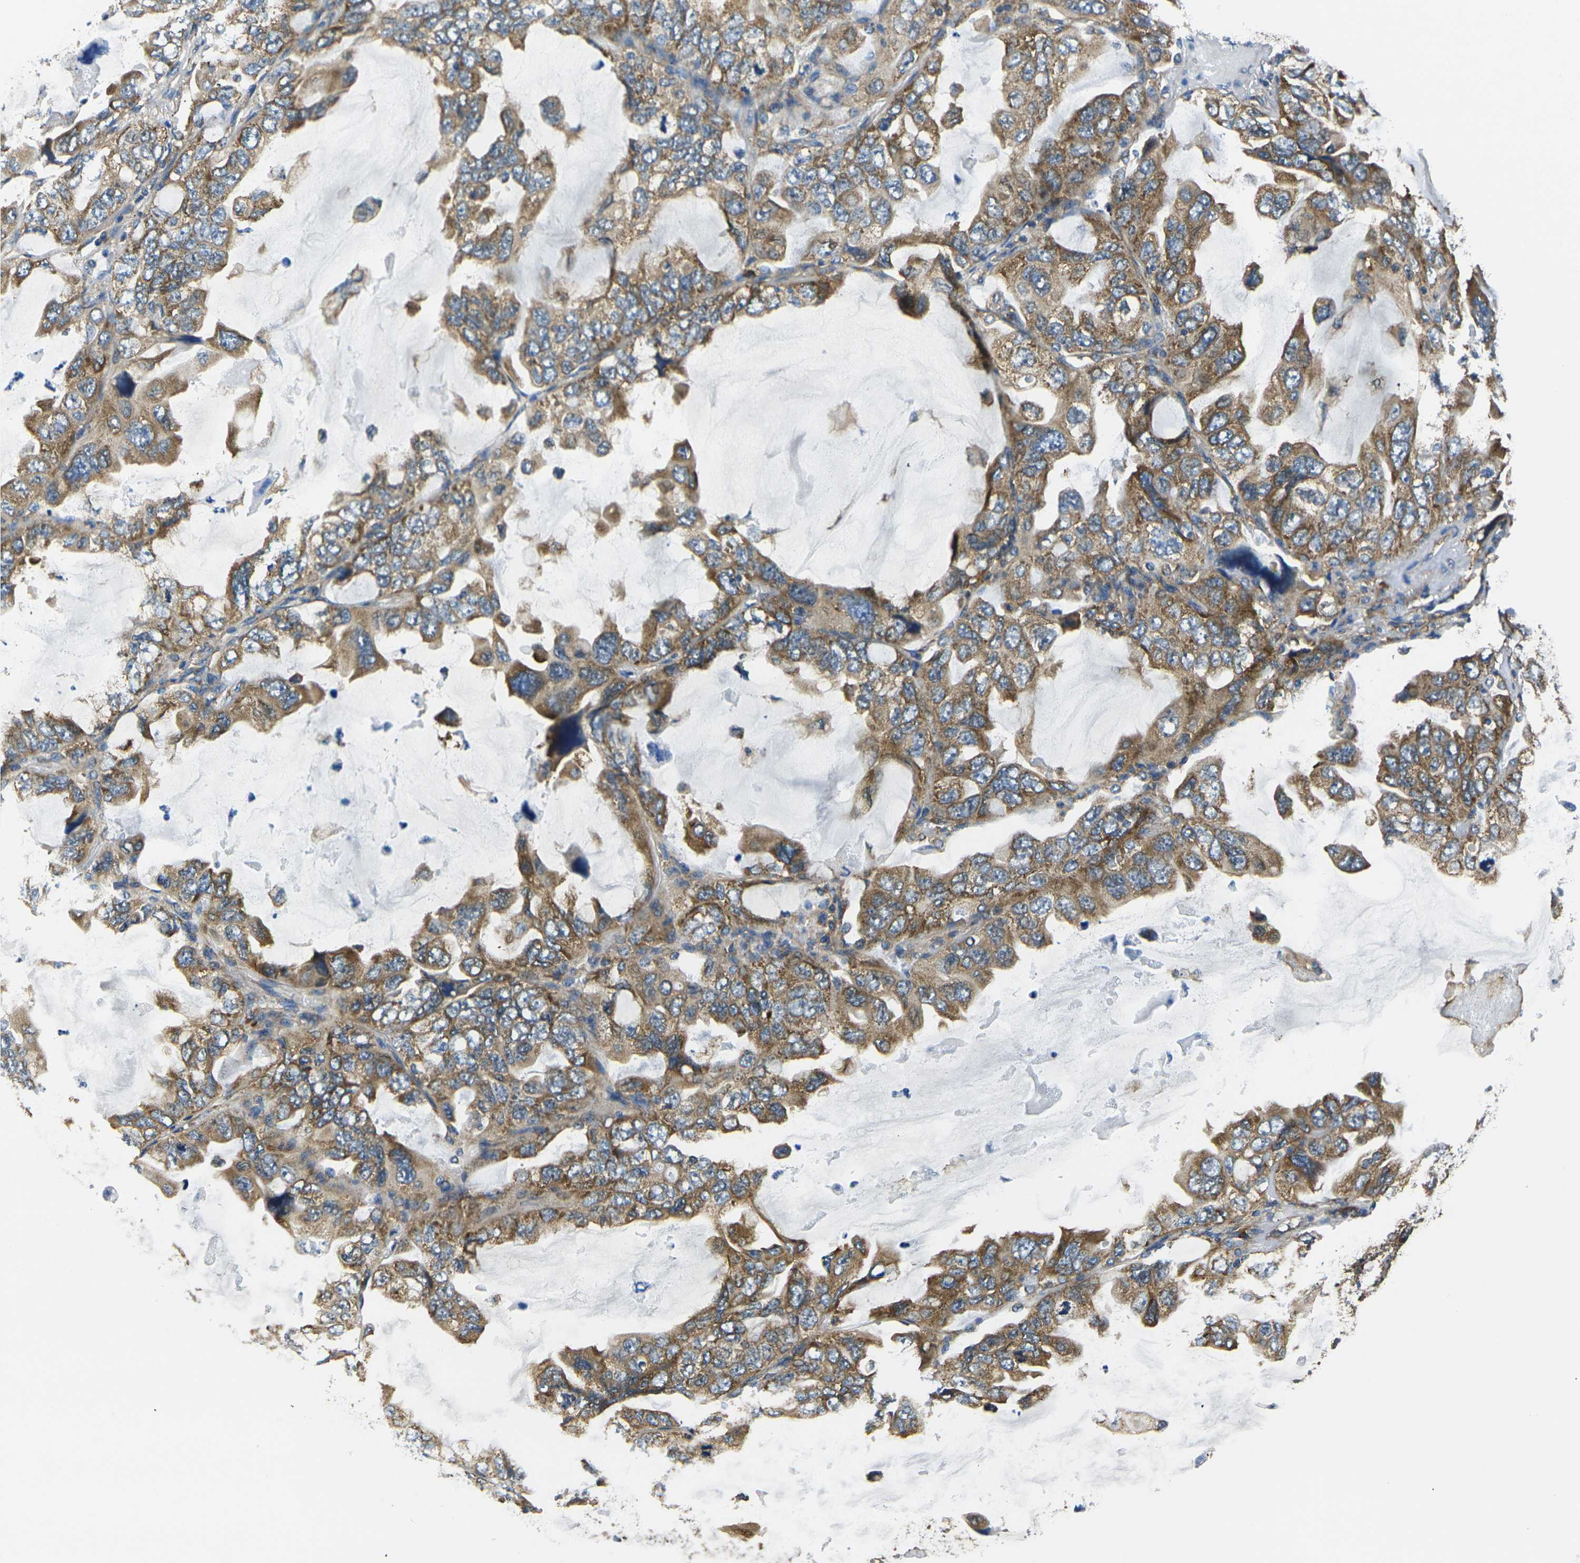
{"staining": {"intensity": "moderate", "quantity": ">75%", "location": "cytoplasmic/membranous"}, "tissue": "lung cancer", "cell_type": "Tumor cells", "image_type": "cancer", "snomed": [{"axis": "morphology", "description": "Squamous cell carcinoma, NOS"}, {"axis": "topography", "description": "Lung"}], "caption": "Immunohistochemistry image of squamous cell carcinoma (lung) stained for a protein (brown), which shows medium levels of moderate cytoplasmic/membranous positivity in approximately >75% of tumor cells.", "gene": "RPSA", "patient": {"sex": "female", "age": 73}}